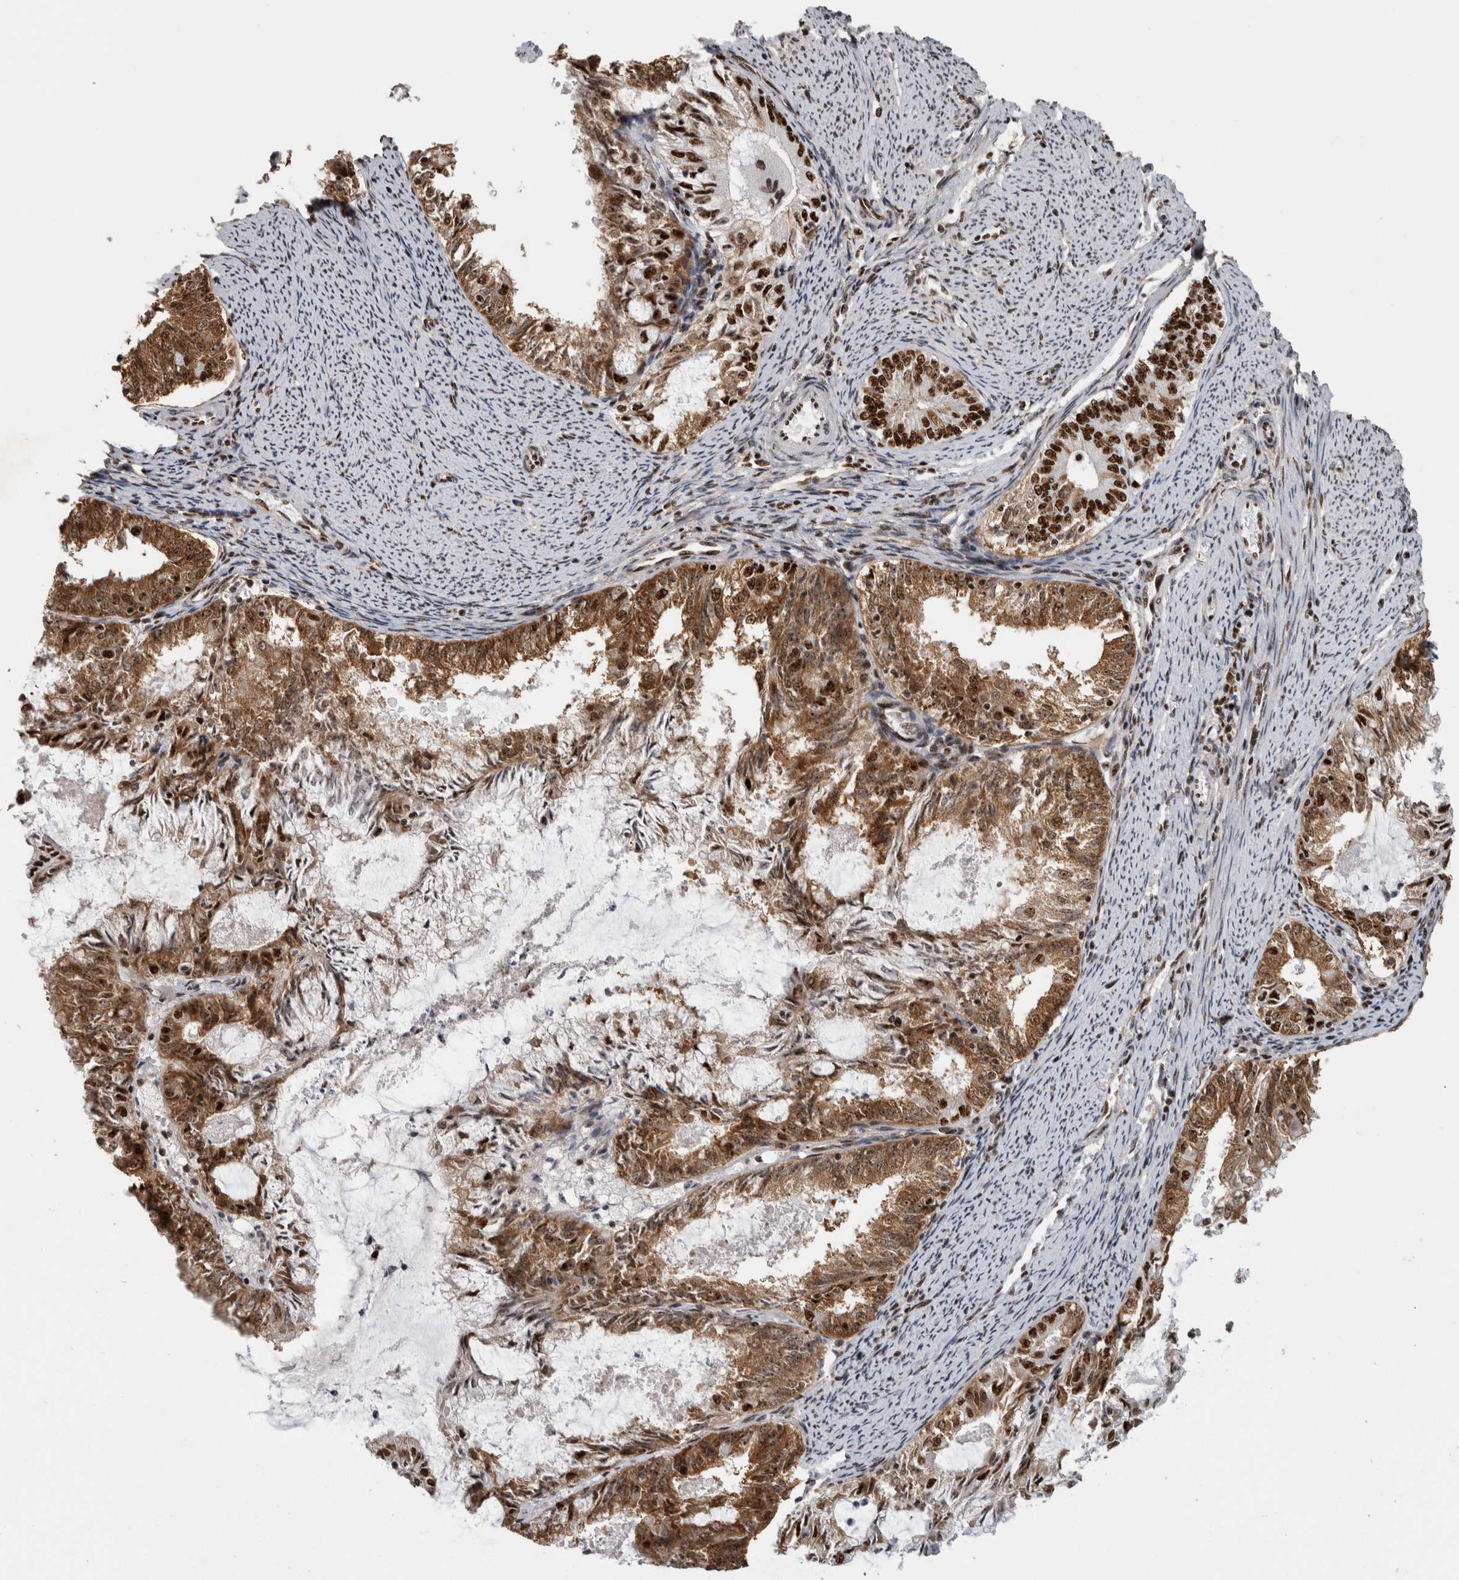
{"staining": {"intensity": "strong", "quantity": ">75%", "location": "cytoplasmic/membranous,nuclear"}, "tissue": "endometrial cancer", "cell_type": "Tumor cells", "image_type": "cancer", "snomed": [{"axis": "morphology", "description": "Adenocarcinoma, NOS"}, {"axis": "topography", "description": "Endometrium"}], "caption": "IHC of endometrial cancer reveals high levels of strong cytoplasmic/membranous and nuclear staining in approximately >75% of tumor cells.", "gene": "NCL", "patient": {"sex": "female", "age": 57}}